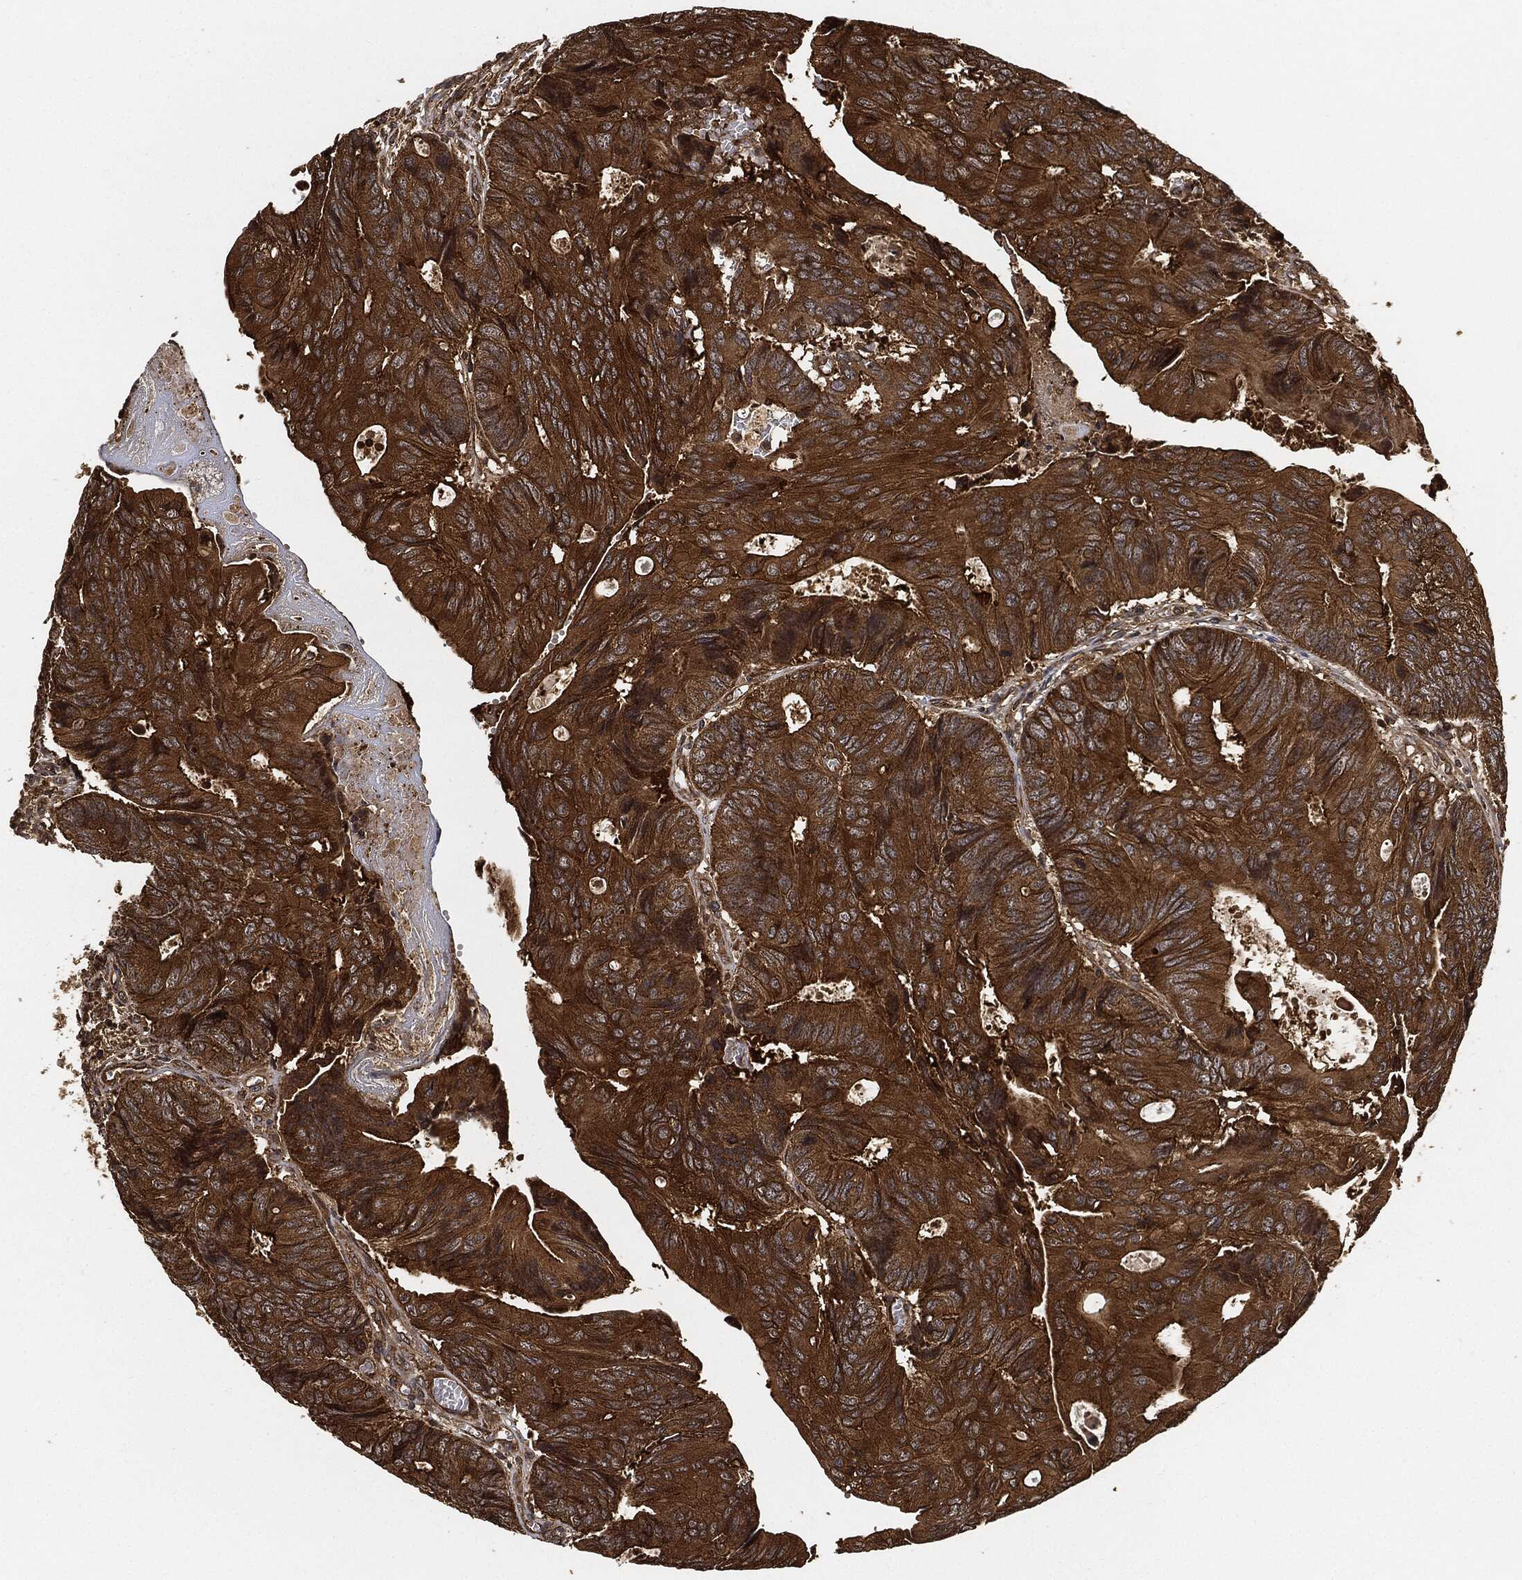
{"staining": {"intensity": "strong", "quantity": ">75%", "location": "cytoplasmic/membranous"}, "tissue": "colorectal cancer", "cell_type": "Tumor cells", "image_type": "cancer", "snomed": [{"axis": "morphology", "description": "Normal tissue, NOS"}, {"axis": "morphology", "description": "Adenocarcinoma, NOS"}, {"axis": "topography", "description": "Colon"}], "caption": "Immunohistochemistry of adenocarcinoma (colorectal) displays high levels of strong cytoplasmic/membranous positivity in approximately >75% of tumor cells.", "gene": "CEP290", "patient": {"sex": "male", "age": 65}}